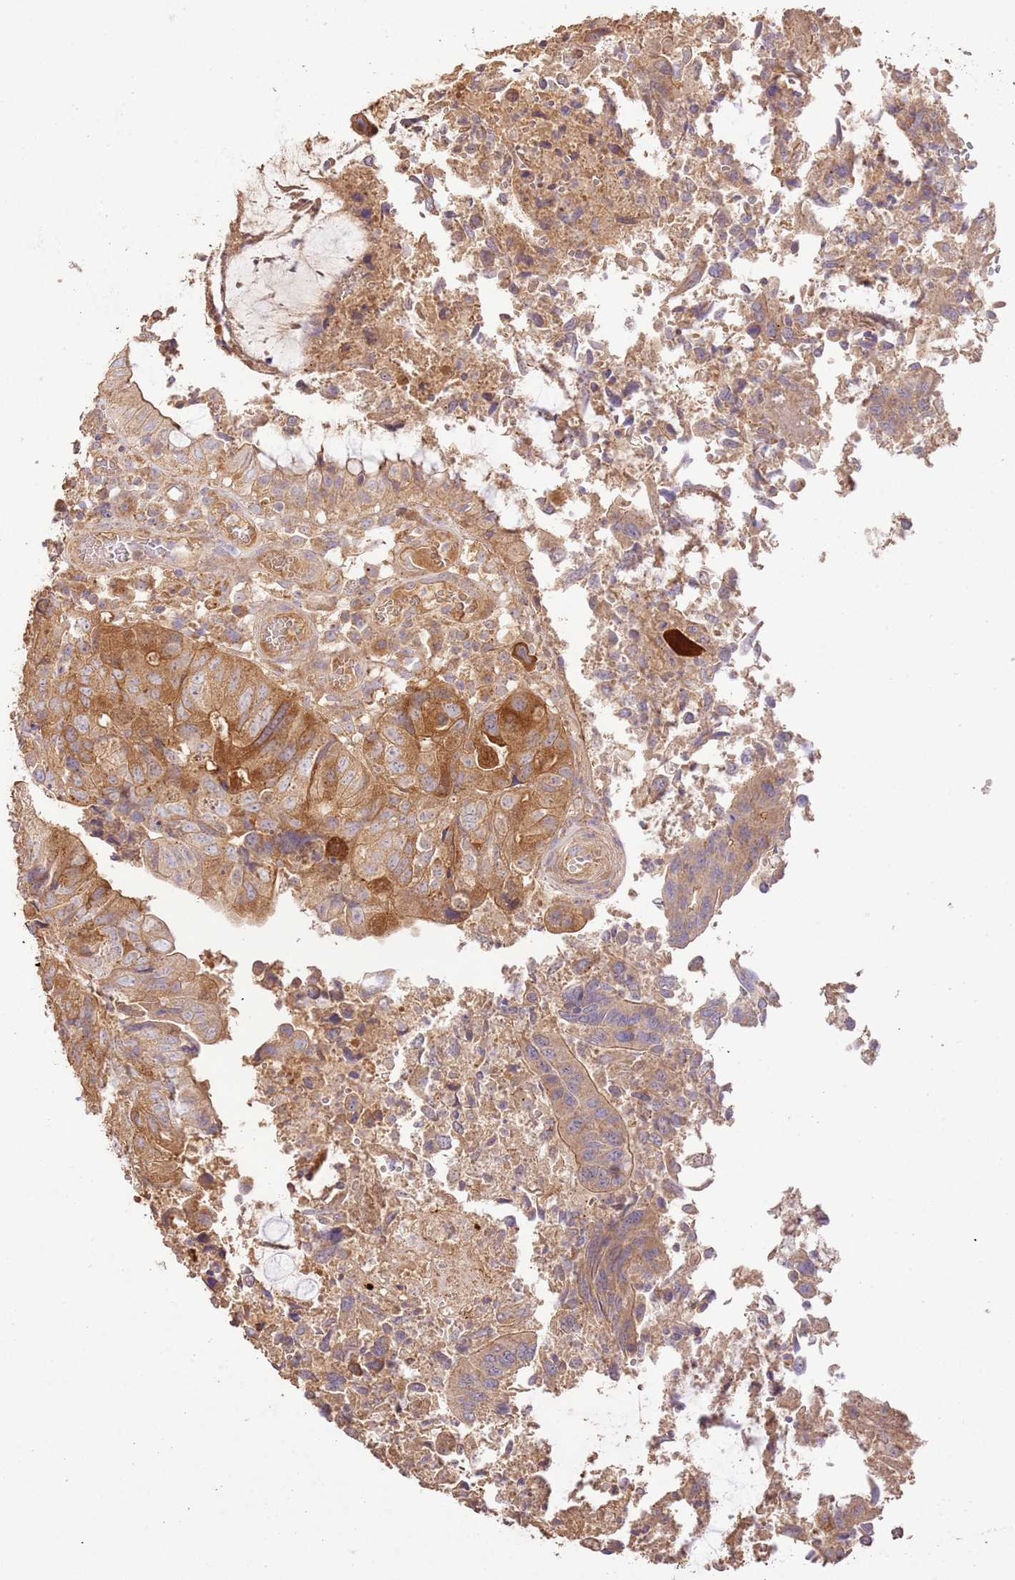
{"staining": {"intensity": "moderate", "quantity": "25%-75%", "location": "cytoplasmic/membranous"}, "tissue": "colorectal cancer", "cell_type": "Tumor cells", "image_type": "cancer", "snomed": [{"axis": "morphology", "description": "Adenocarcinoma, NOS"}, {"axis": "topography", "description": "Colon"}], "caption": "Protein staining of colorectal cancer tissue displays moderate cytoplasmic/membranous expression in about 25%-75% of tumor cells. The staining was performed using DAB (3,3'-diaminobenzidine), with brown indicating positive protein expression. Nuclei are stained blue with hematoxylin.", "gene": "CEP55", "patient": {"sex": "female", "age": 67}}